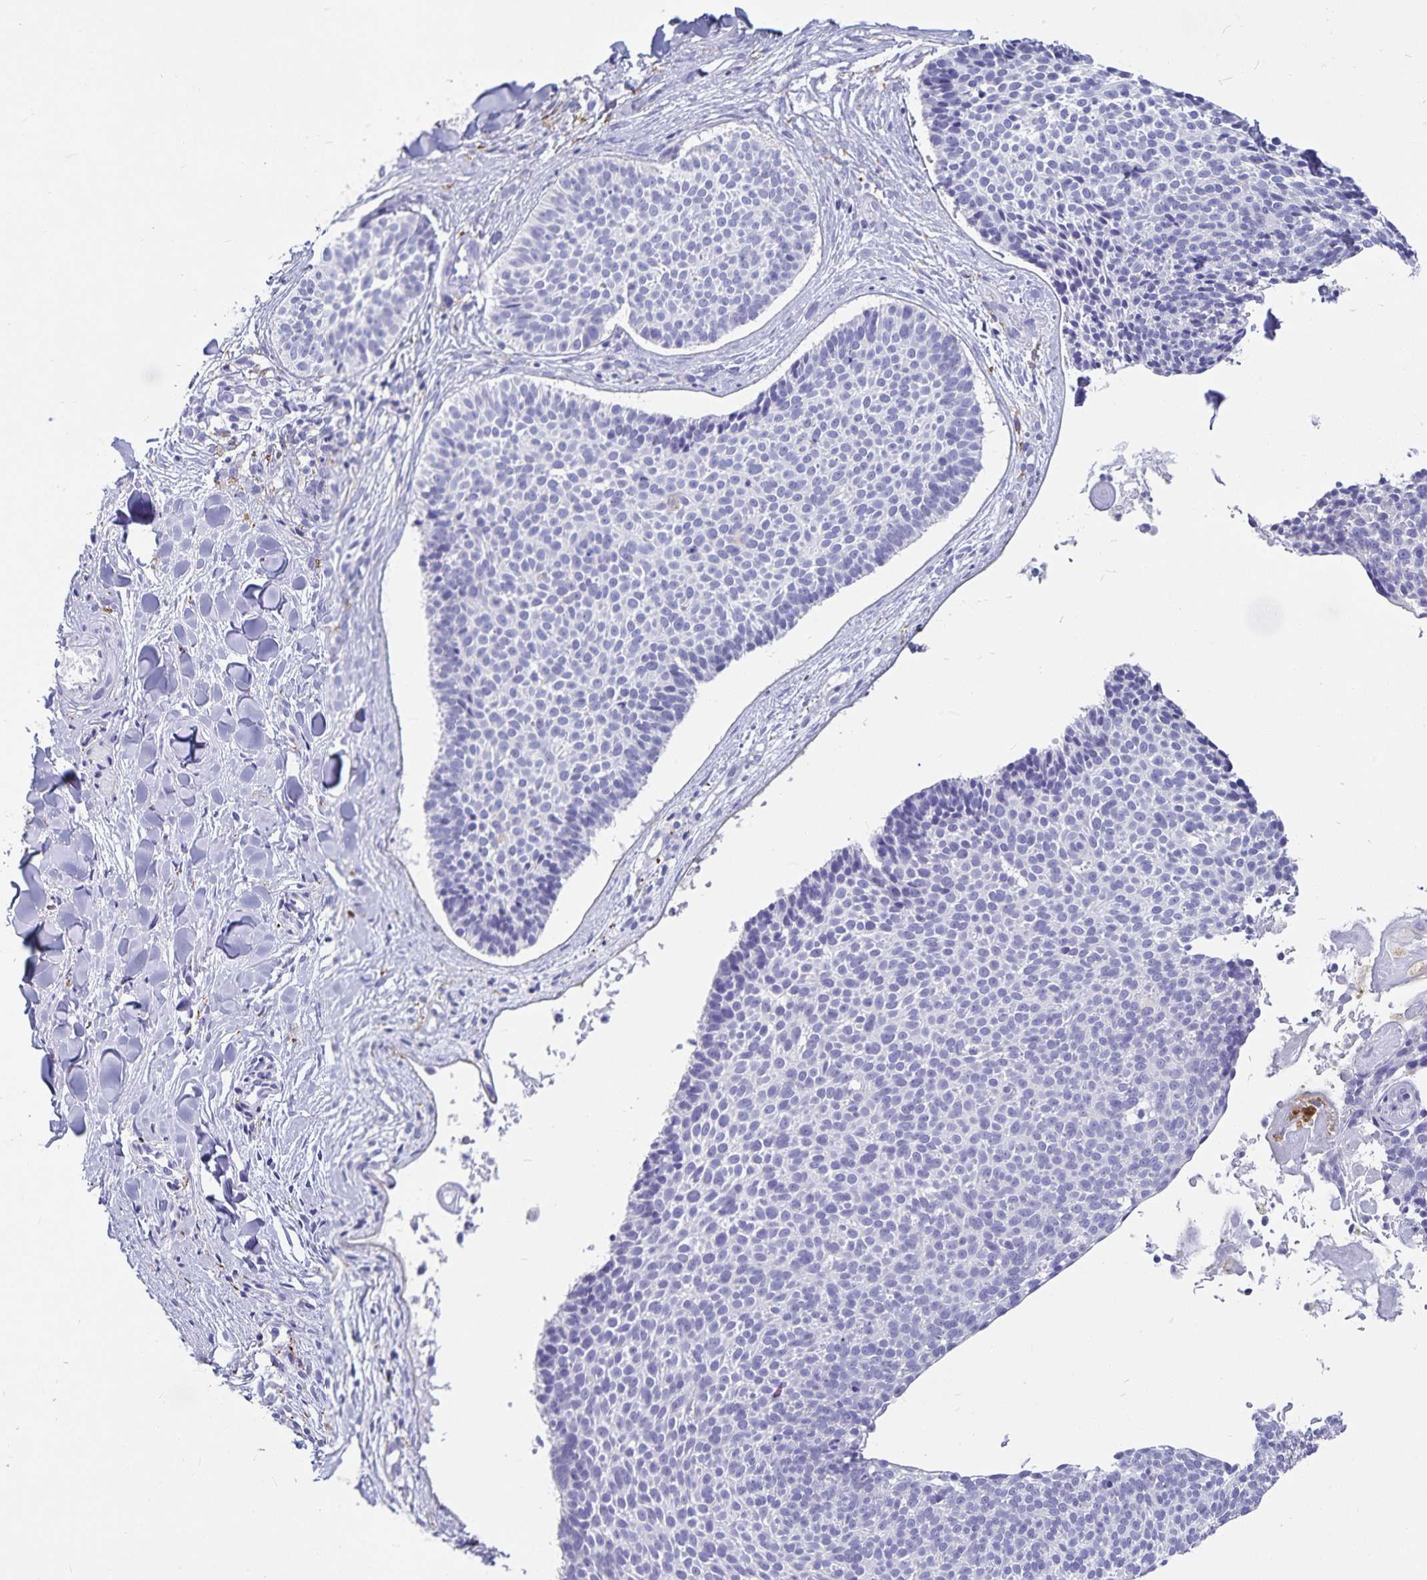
{"staining": {"intensity": "negative", "quantity": "none", "location": "none"}, "tissue": "skin cancer", "cell_type": "Tumor cells", "image_type": "cancer", "snomed": [{"axis": "morphology", "description": "Basal cell carcinoma"}, {"axis": "topography", "description": "Skin"}], "caption": "Basal cell carcinoma (skin) was stained to show a protein in brown. There is no significant staining in tumor cells. (DAB immunohistochemistry, high magnification).", "gene": "PLAC1", "patient": {"sex": "male", "age": 82}}